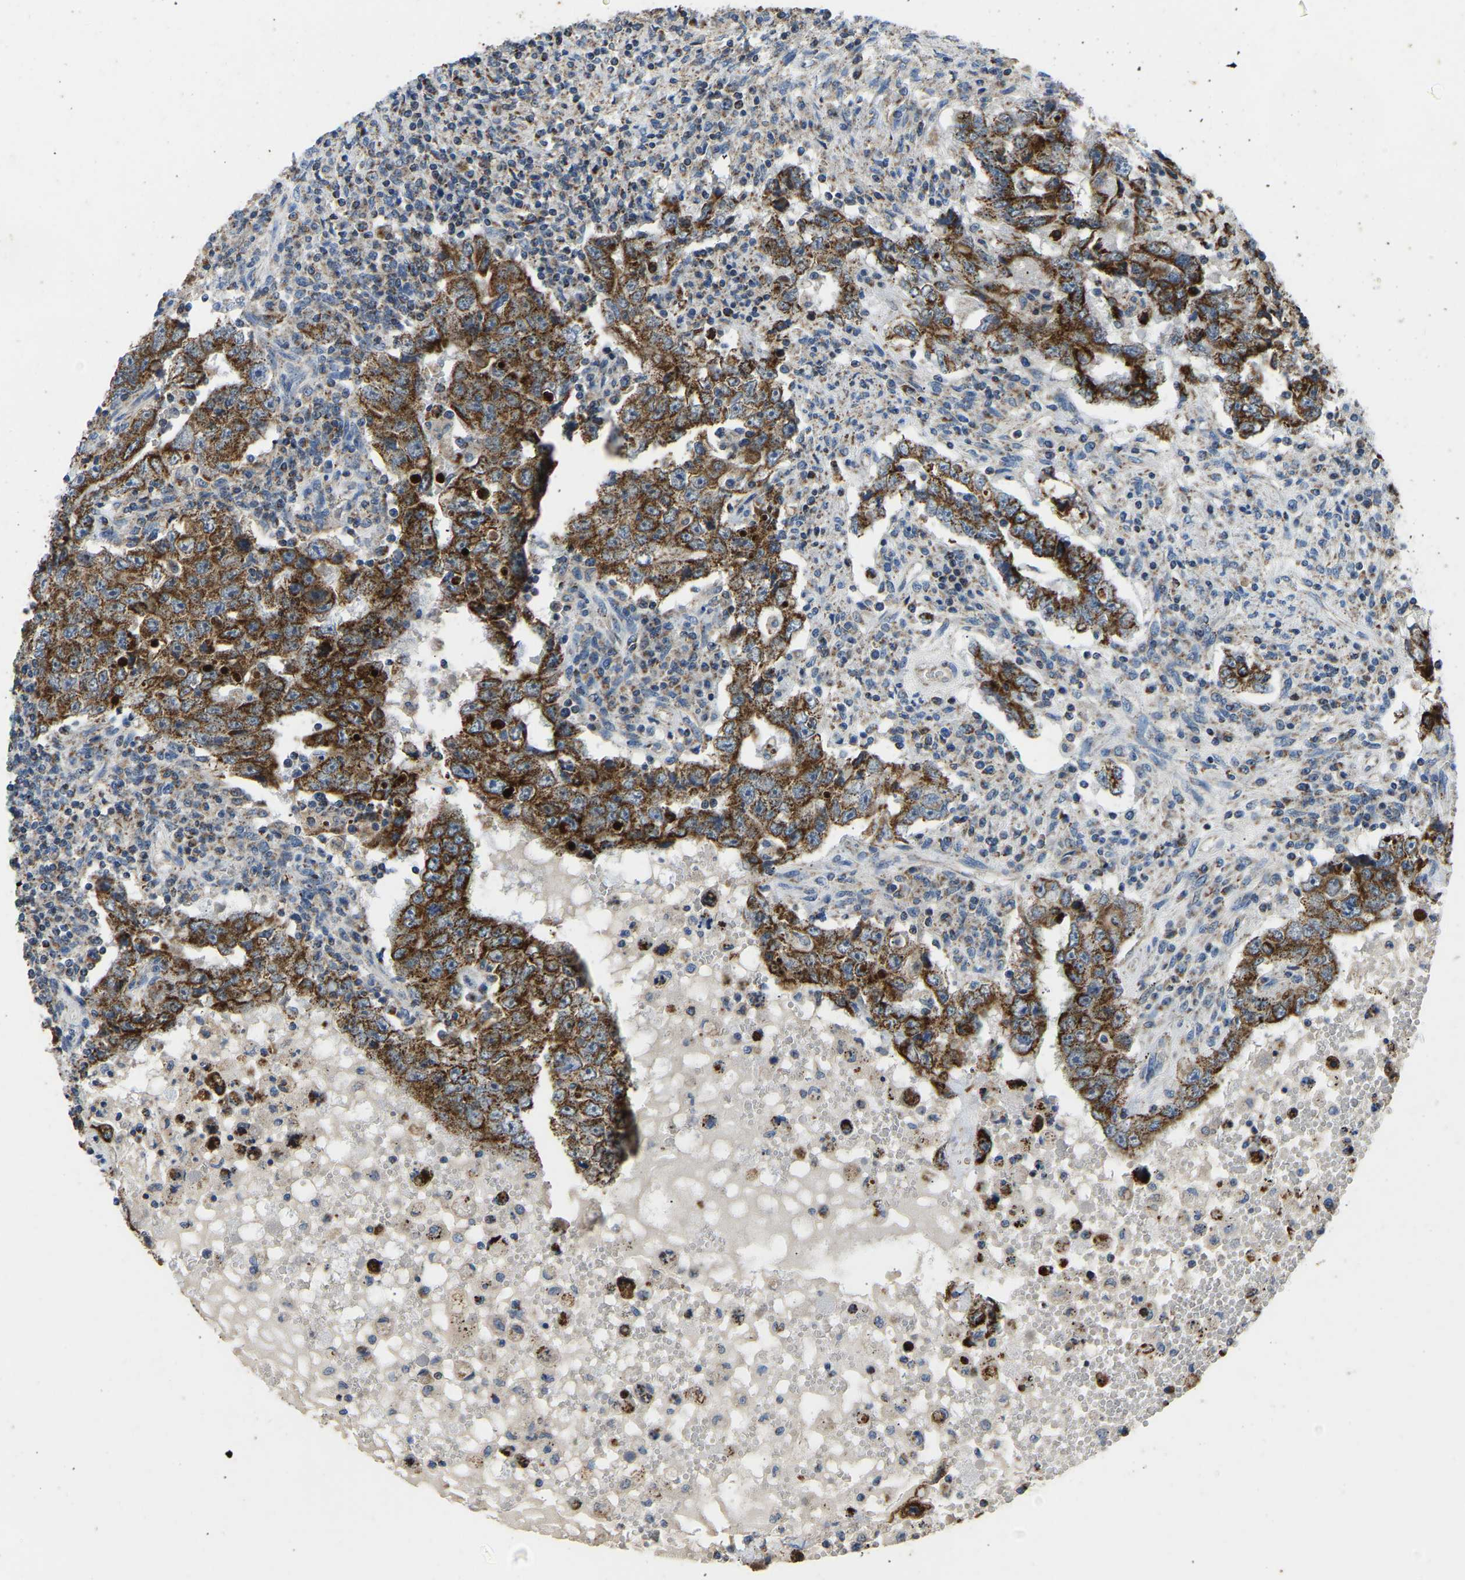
{"staining": {"intensity": "strong", "quantity": ">75%", "location": "cytoplasmic/membranous"}, "tissue": "testis cancer", "cell_type": "Tumor cells", "image_type": "cancer", "snomed": [{"axis": "morphology", "description": "Carcinoma, Embryonal, NOS"}, {"axis": "topography", "description": "Testis"}], "caption": "A photomicrograph showing strong cytoplasmic/membranous expression in approximately >75% of tumor cells in testis embryonal carcinoma, as visualized by brown immunohistochemical staining.", "gene": "ZNF200", "patient": {"sex": "male", "age": 26}}